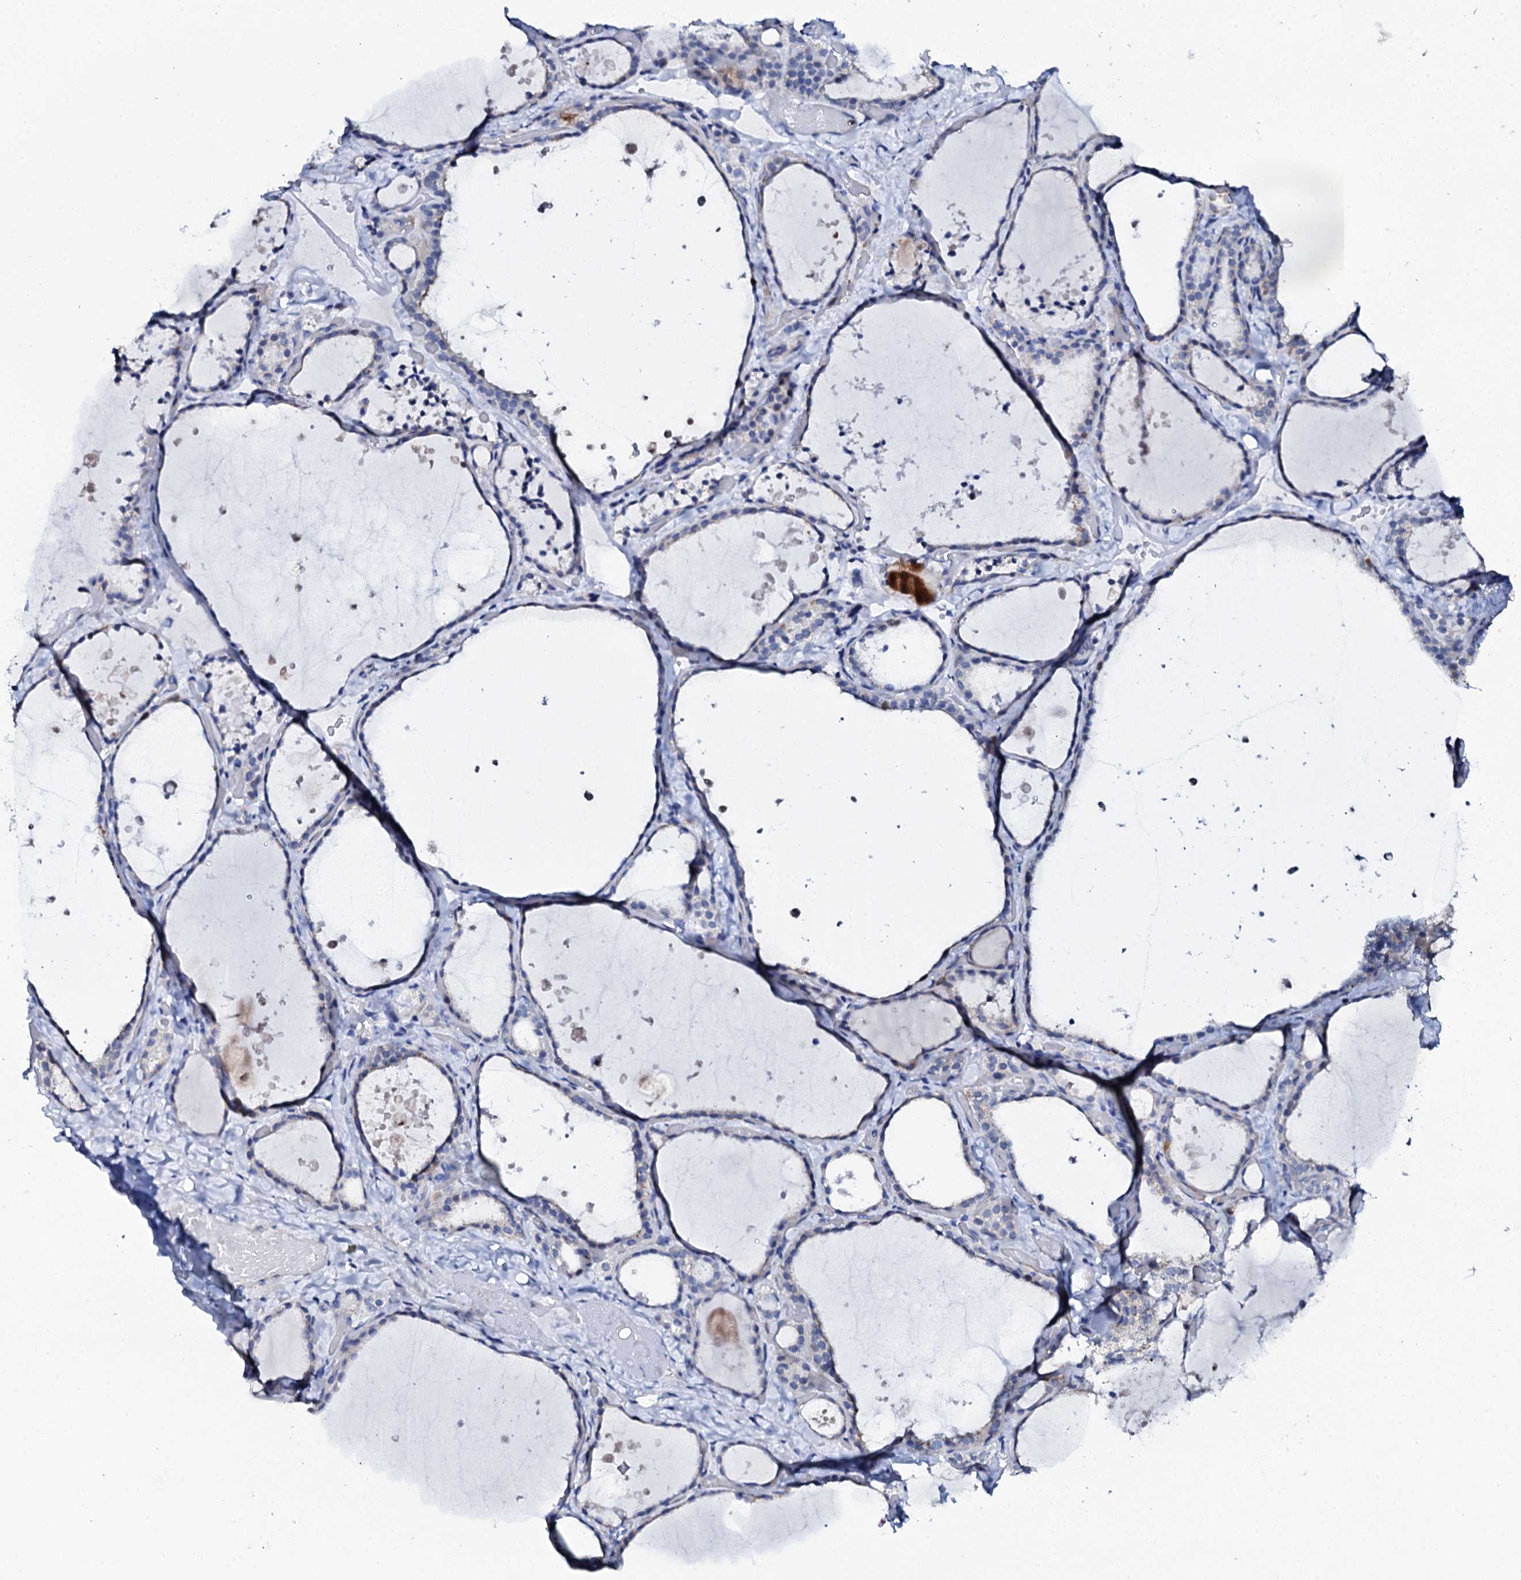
{"staining": {"intensity": "negative", "quantity": "none", "location": "none"}, "tissue": "thyroid gland", "cell_type": "Glandular cells", "image_type": "normal", "snomed": [{"axis": "morphology", "description": "Normal tissue, NOS"}, {"axis": "topography", "description": "Thyroid gland"}], "caption": "Immunohistochemistry of benign thyroid gland reveals no expression in glandular cells. (Brightfield microscopy of DAB (3,3'-diaminobenzidine) immunohistochemistry at high magnification).", "gene": "NUDT13", "patient": {"sex": "female", "age": 44}}